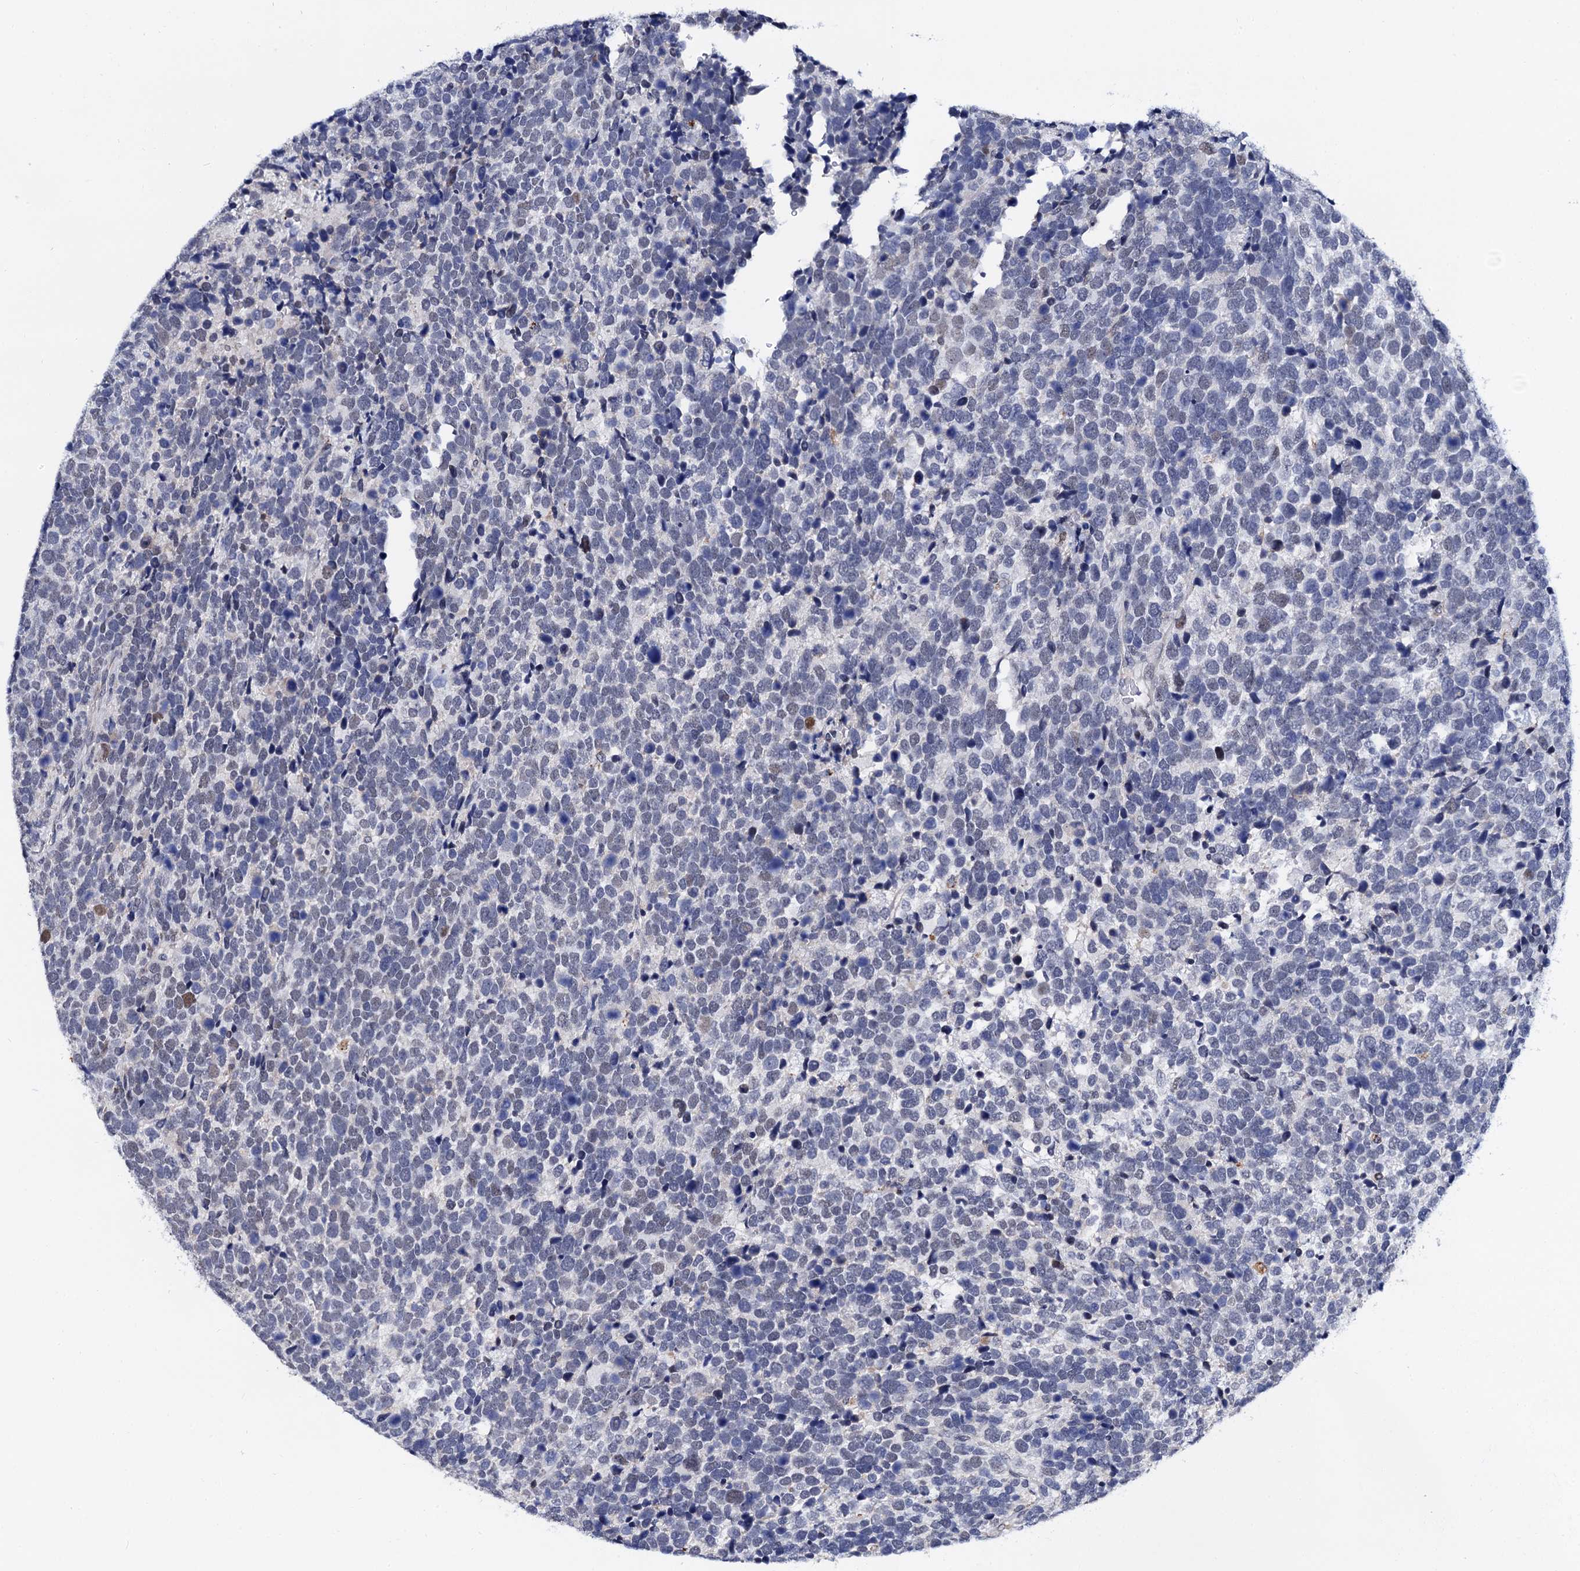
{"staining": {"intensity": "weak", "quantity": "<25%", "location": "nuclear"}, "tissue": "urothelial cancer", "cell_type": "Tumor cells", "image_type": "cancer", "snomed": [{"axis": "morphology", "description": "Urothelial carcinoma, High grade"}, {"axis": "topography", "description": "Urinary bladder"}], "caption": "This is a image of immunohistochemistry staining of urothelial cancer, which shows no staining in tumor cells.", "gene": "SLC7A10", "patient": {"sex": "female", "age": 82}}